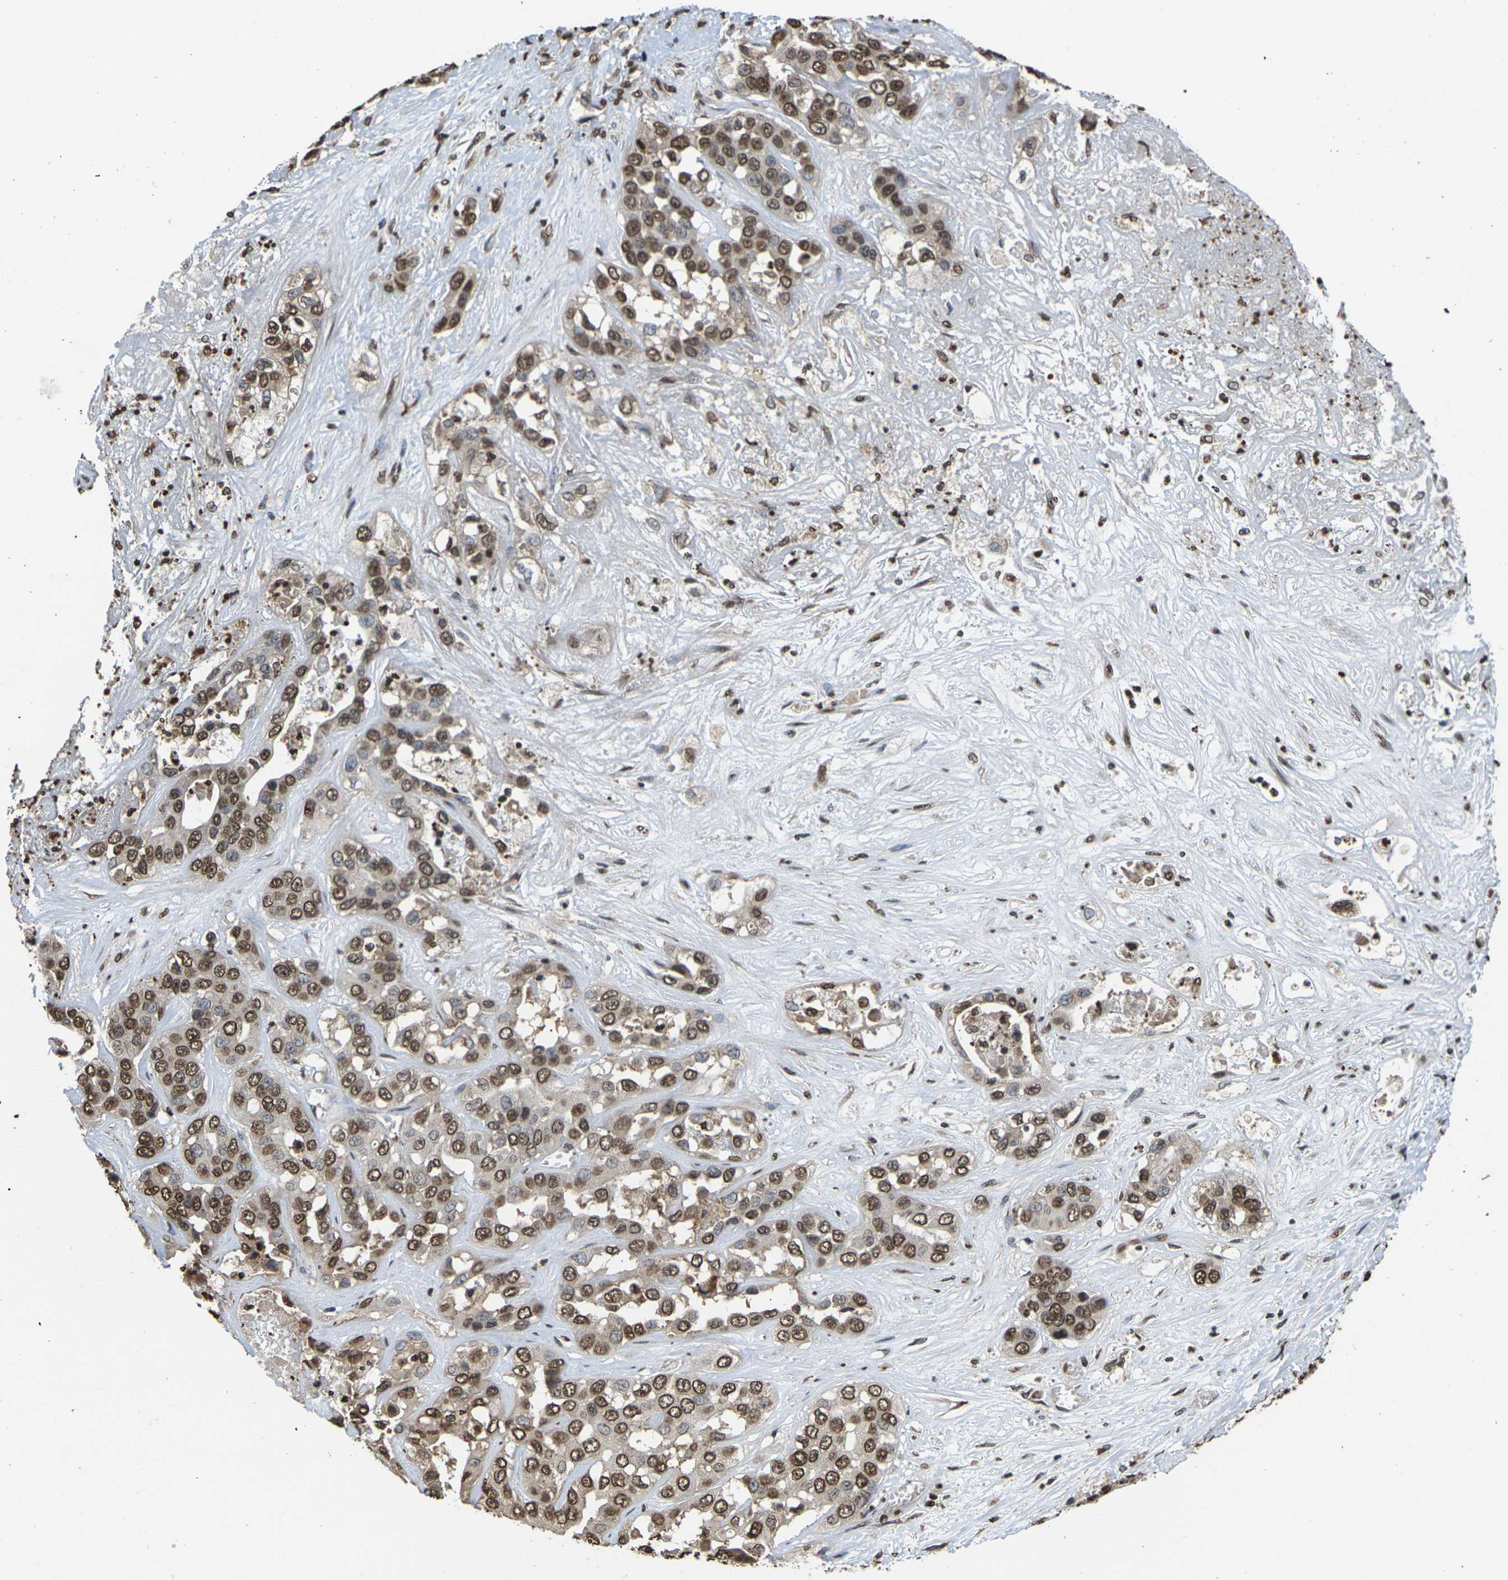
{"staining": {"intensity": "moderate", "quantity": ">75%", "location": "nuclear"}, "tissue": "liver cancer", "cell_type": "Tumor cells", "image_type": "cancer", "snomed": [{"axis": "morphology", "description": "Cholangiocarcinoma"}, {"axis": "topography", "description": "Liver"}], "caption": "IHC image of liver cholangiocarcinoma stained for a protein (brown), which displays medium levels of moderate nuclear staining in about >75% of tumor cells.", "gene": "EMSY", "patient": {"sex": "female", "age": 52}}